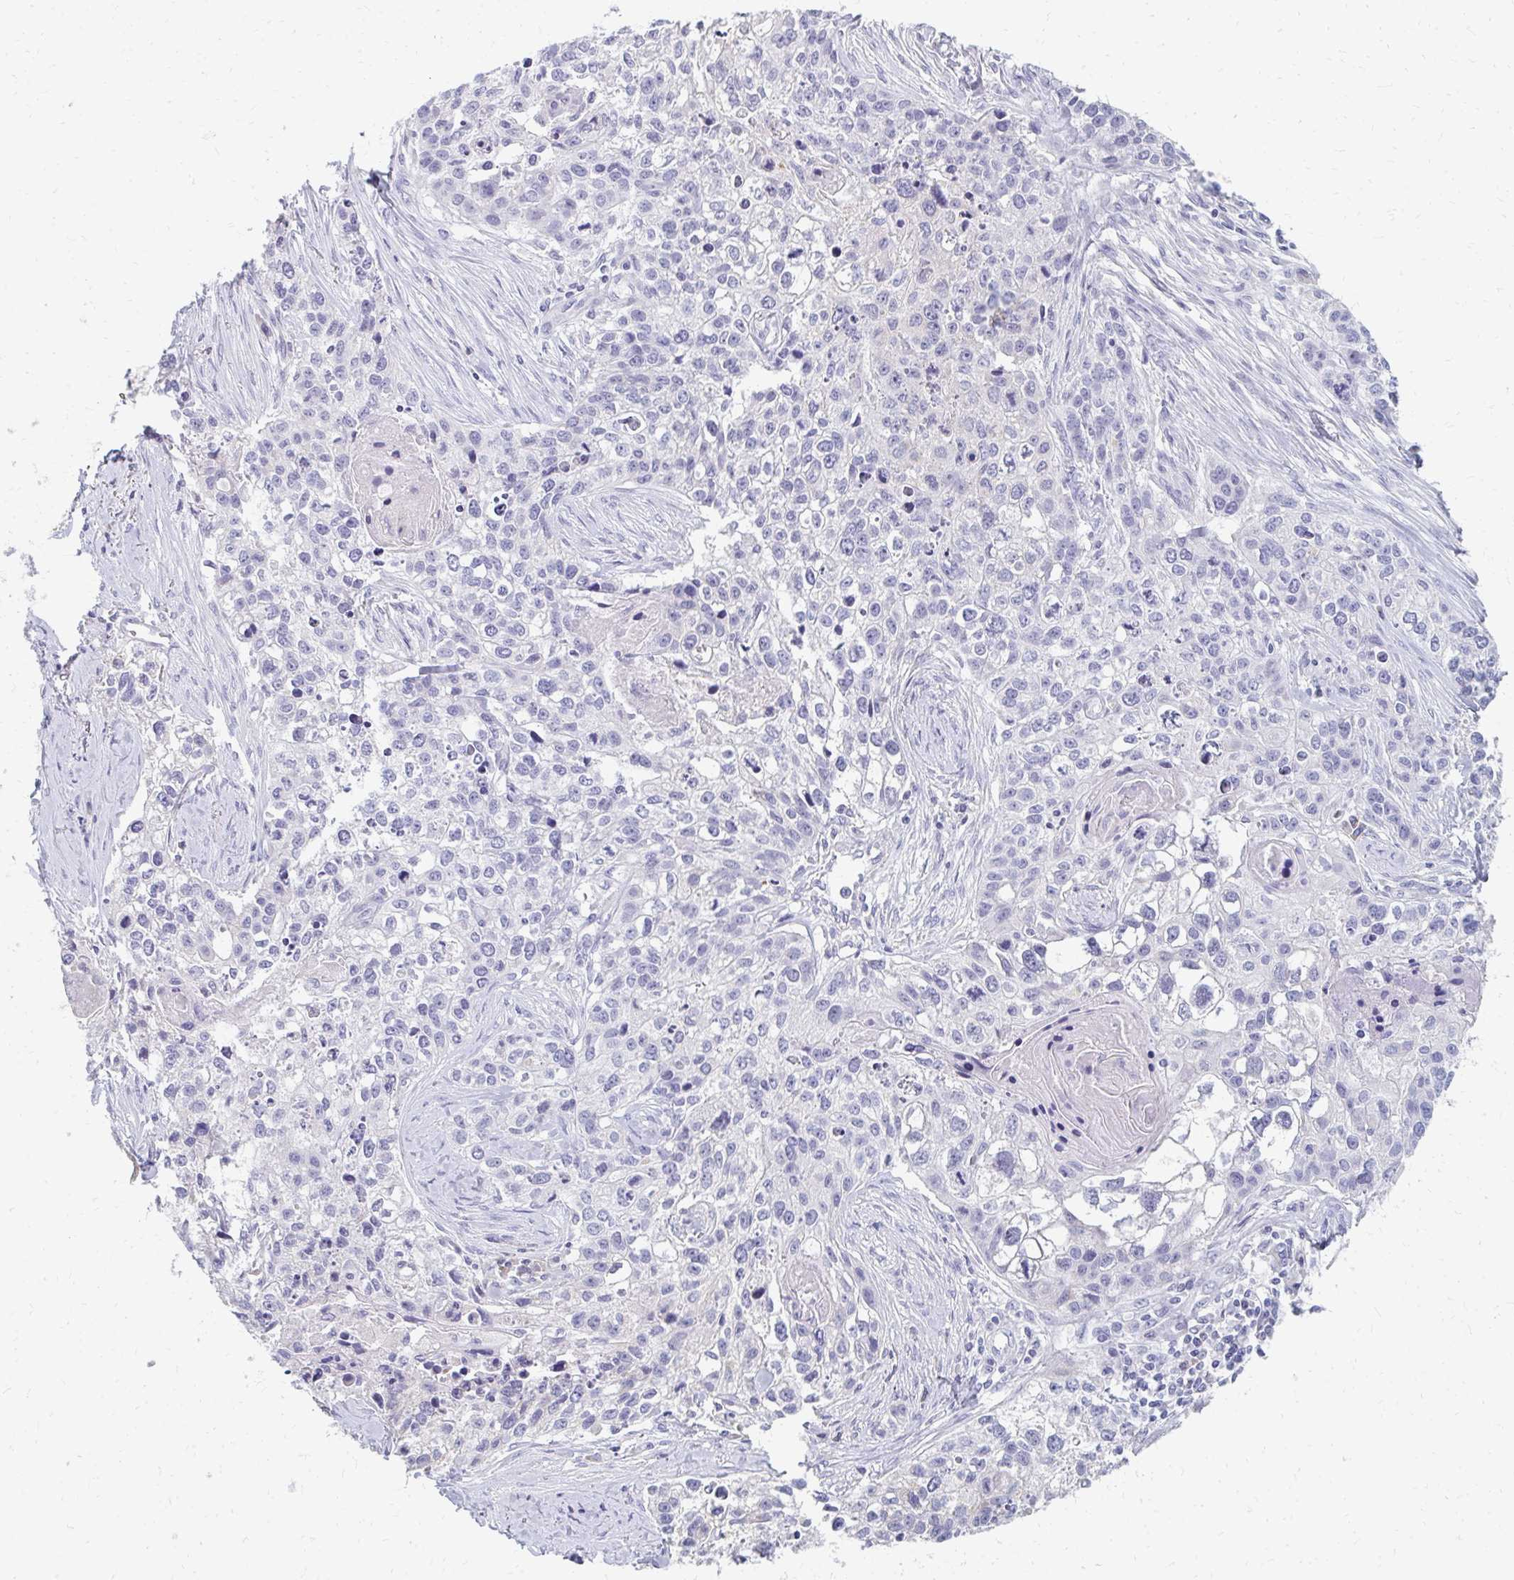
{"staining": {"intensity": "negative", "quantity": "none", "location": "none"}, "tissue": "lung cancer", "cell_type": "Tumor cells", "image_type": "cancer", "snomed": [{"axis": "morphology", "description": "Squamous cell carcinoma, NOS"}, {"axis": "topography", "description": "Lung"}], "caption": "Immunohistochemistry of lung squamous cell carcinoma demonstrates no staining in tumor cells.", "gene": "OR10V1", "patient": {"sex": "male", "age": 74}}